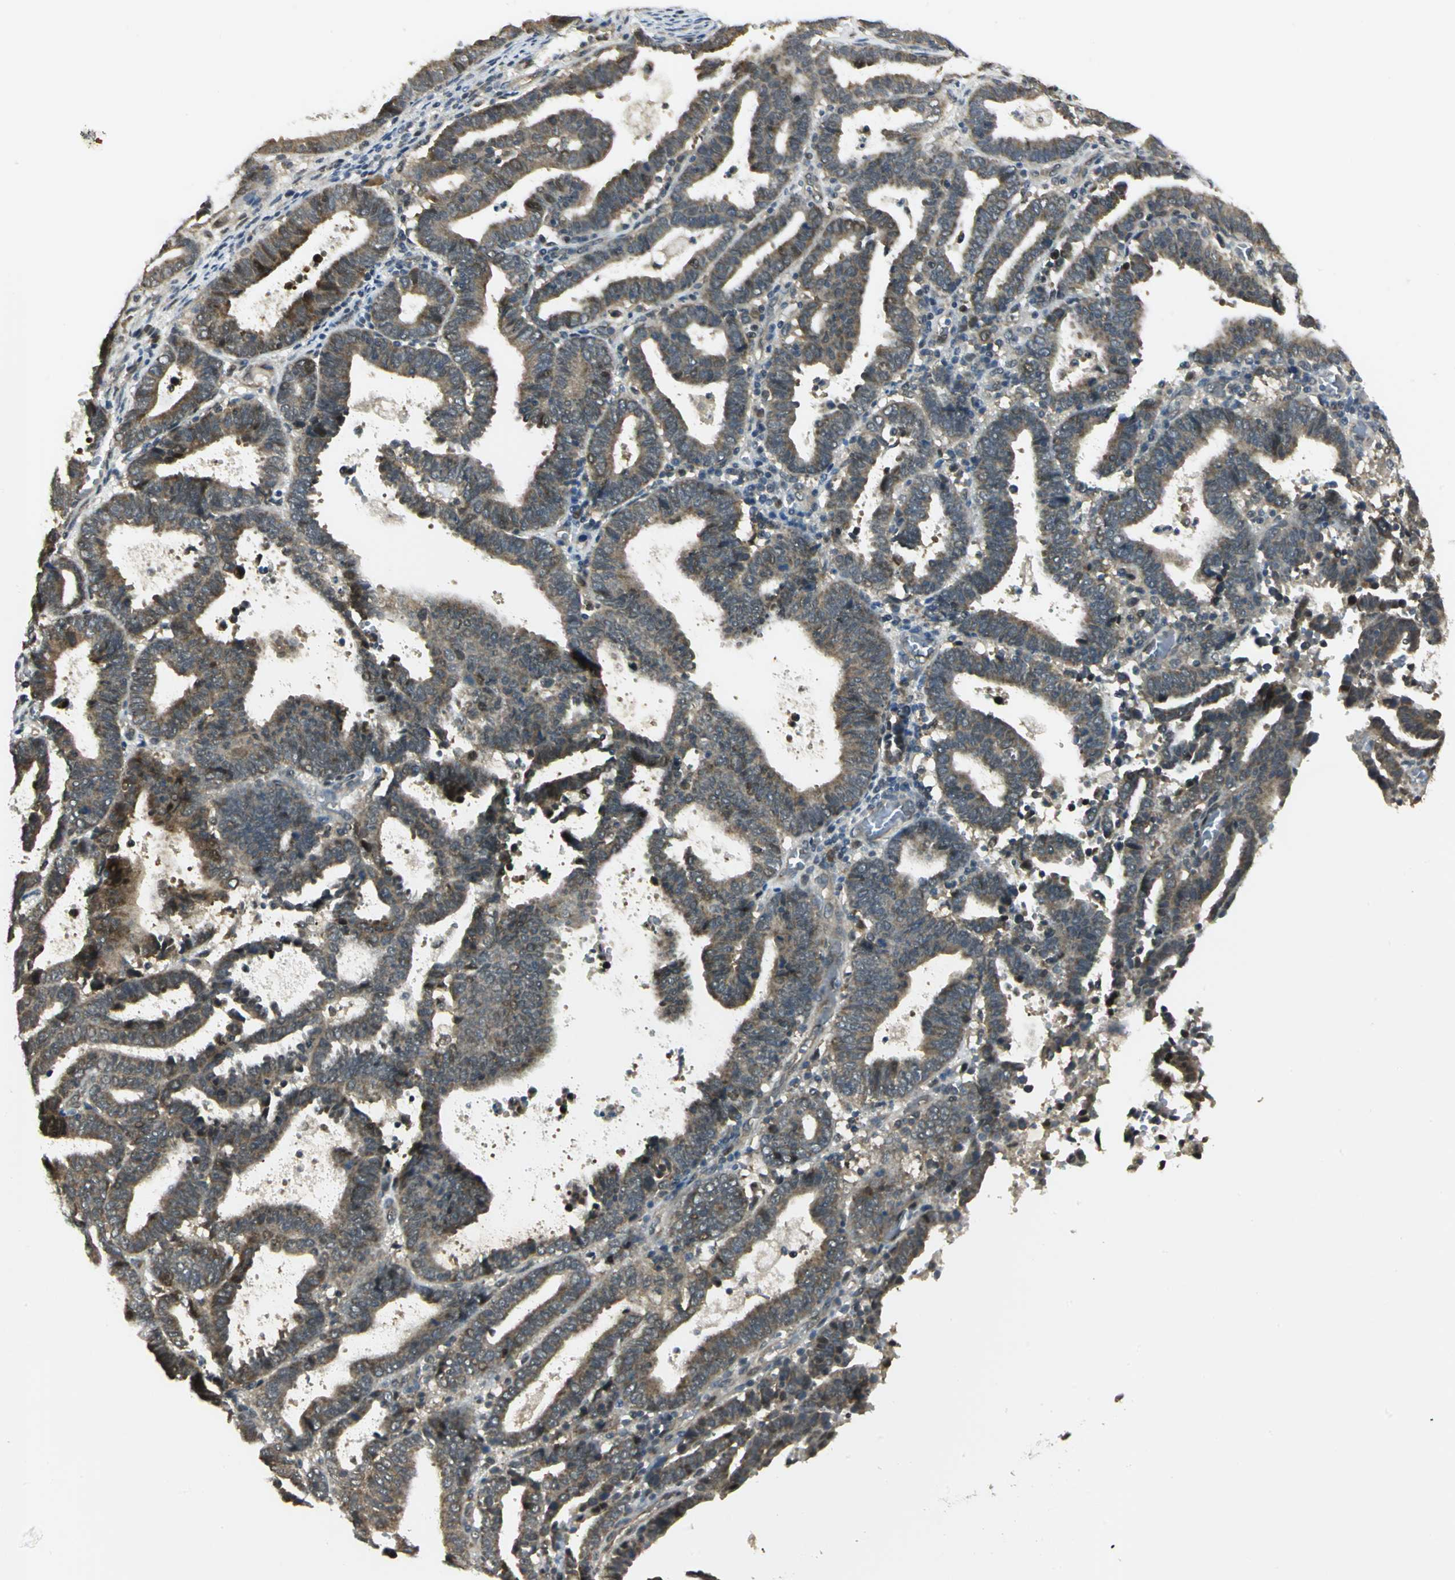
{"staining": {"intensity": "moderate", "quantity": ">75%", "location": "cytoplasmic/membranous"}, "tissue": "endometrial cancer", "cell_type": "Tumor cells", "image_type": "cancer", "snomed": [{"axis": "morphology", "description": "Adenocarcinoma, NOS"}, {"axis": "topography", "description": "Uterus"}], "caption": "The histopathology image exhibits immunohistochemical staining of endometrial cancer (adenocarcinoma). There is moderate cytoplasmic/membranous positivity is present in approximately >75% of tumor cells. Ihc stains the protein of interest in brown and the nuclei are stained blue.", "gene": "PSMC4", "patient": {"sex": "female", "age": 83}}